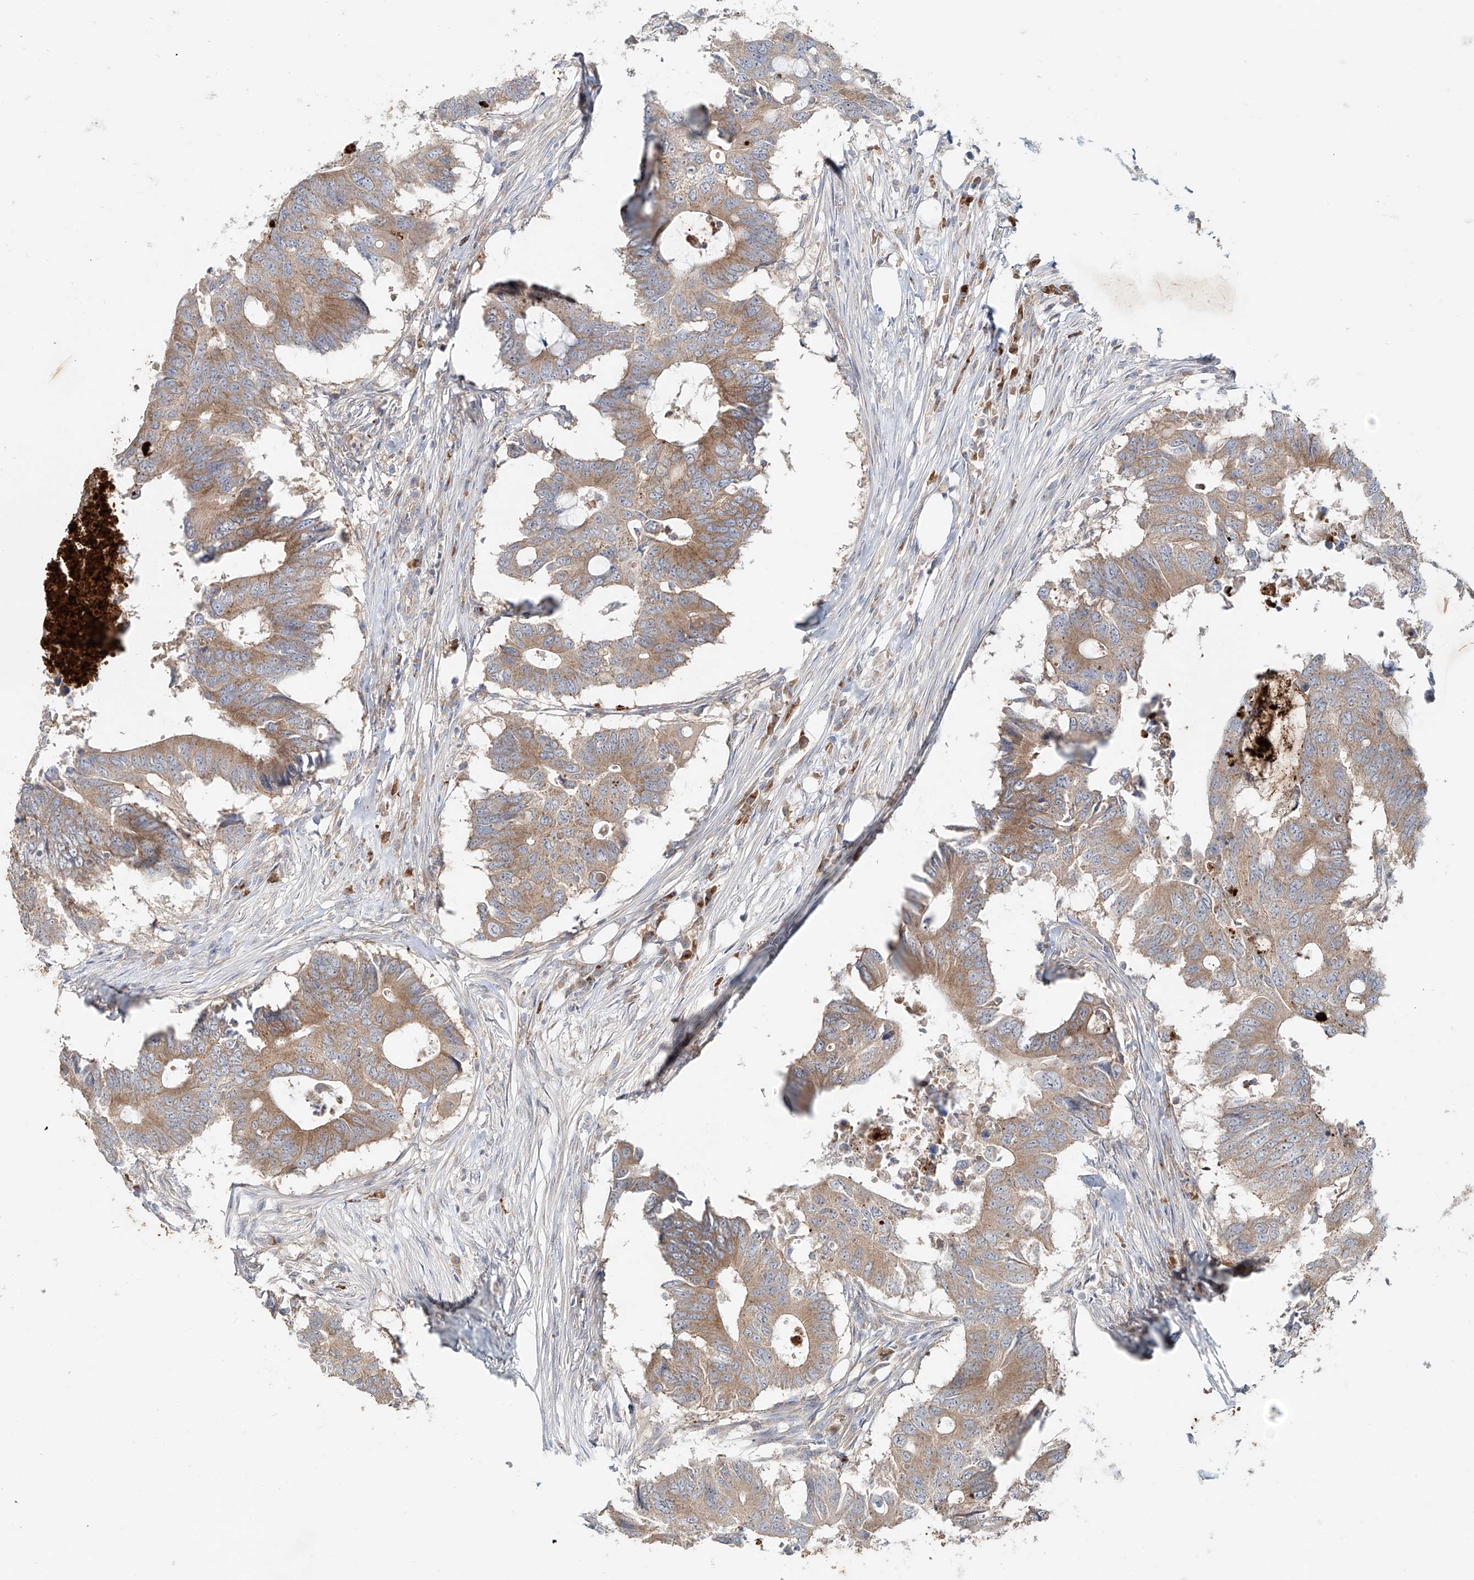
{"staining": {"intensity": "moderate", "quantity": ">75%", "location": "cytoplasmic/membranous"}, "tissue": "colorectal cancer", "cell_type": "Tumor cells", "image_type": "cancer", "snomed": [{"axis": "morphology", "description": "Adenocarcinoma, NOS"}, {"axis": "topography", "description": "Colon"}], "caption": "This is an image of immunohistochemistry staining of colorectal cancer, which shows moderate positivity in the cytoplasmic/membranous of tumor cells.", "gene": "TJAP1", "patient": {"sex": "male", "age": 71}}